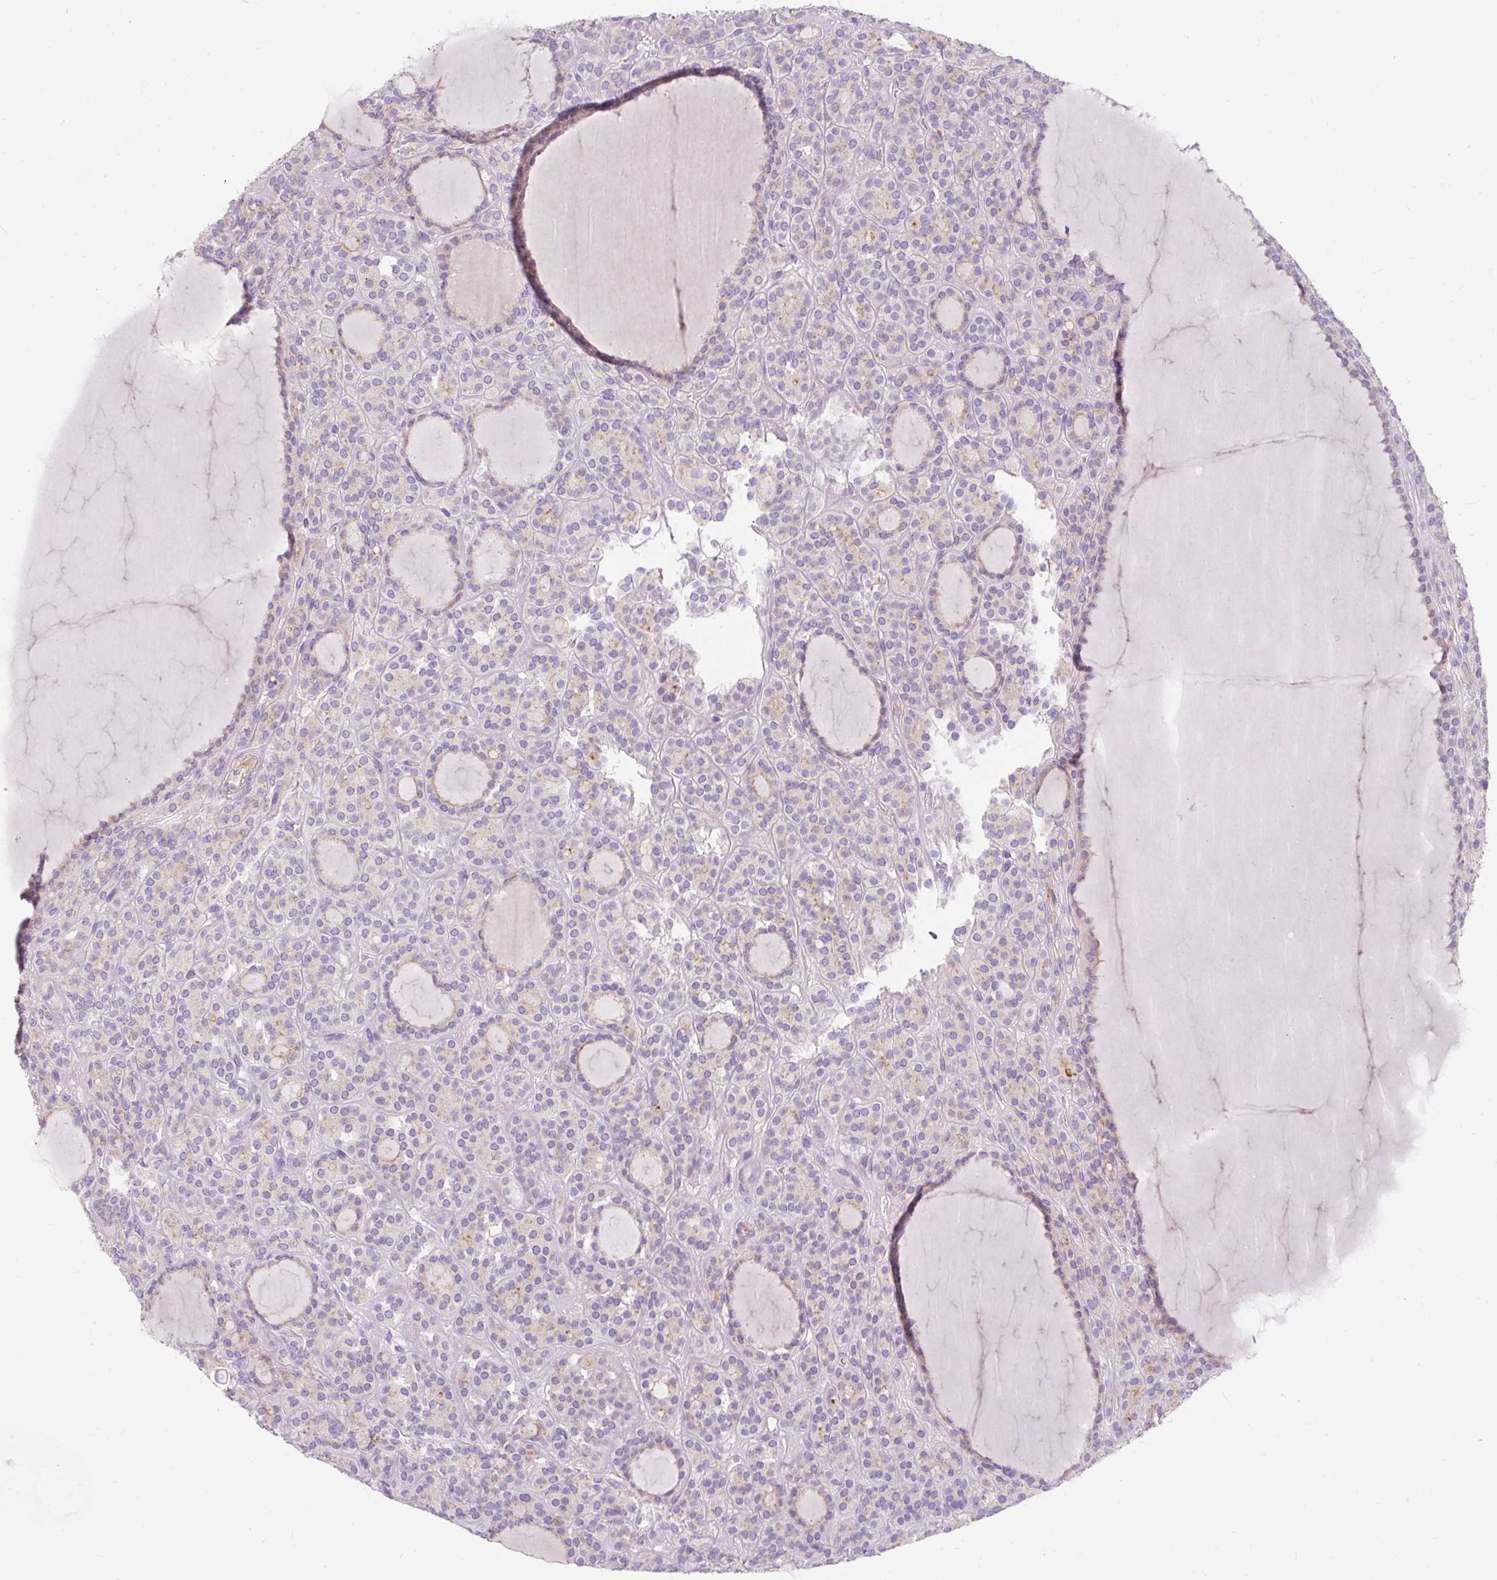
{"staining": {"intensity": "weak", "quantity": "<25%", "location": "cytoplasmic/membranous"}, "tissue": "thyroid cancer", "cell_type": "Tumor cells", "image_type": "cancer", "snomed": [{"axis": "morphology", "description": "Follicular adenoma carcinoma, NOS"}, {"axis": "topography", "description": "Thyroid gland"}], "caption": "Thyroid follicular adenoma carcinoma was stained to show a protein in brown. There is no significant positivity in tumor cells.", "gene": "SUSD5", "patient": {"sex": "female", "age": 63}}